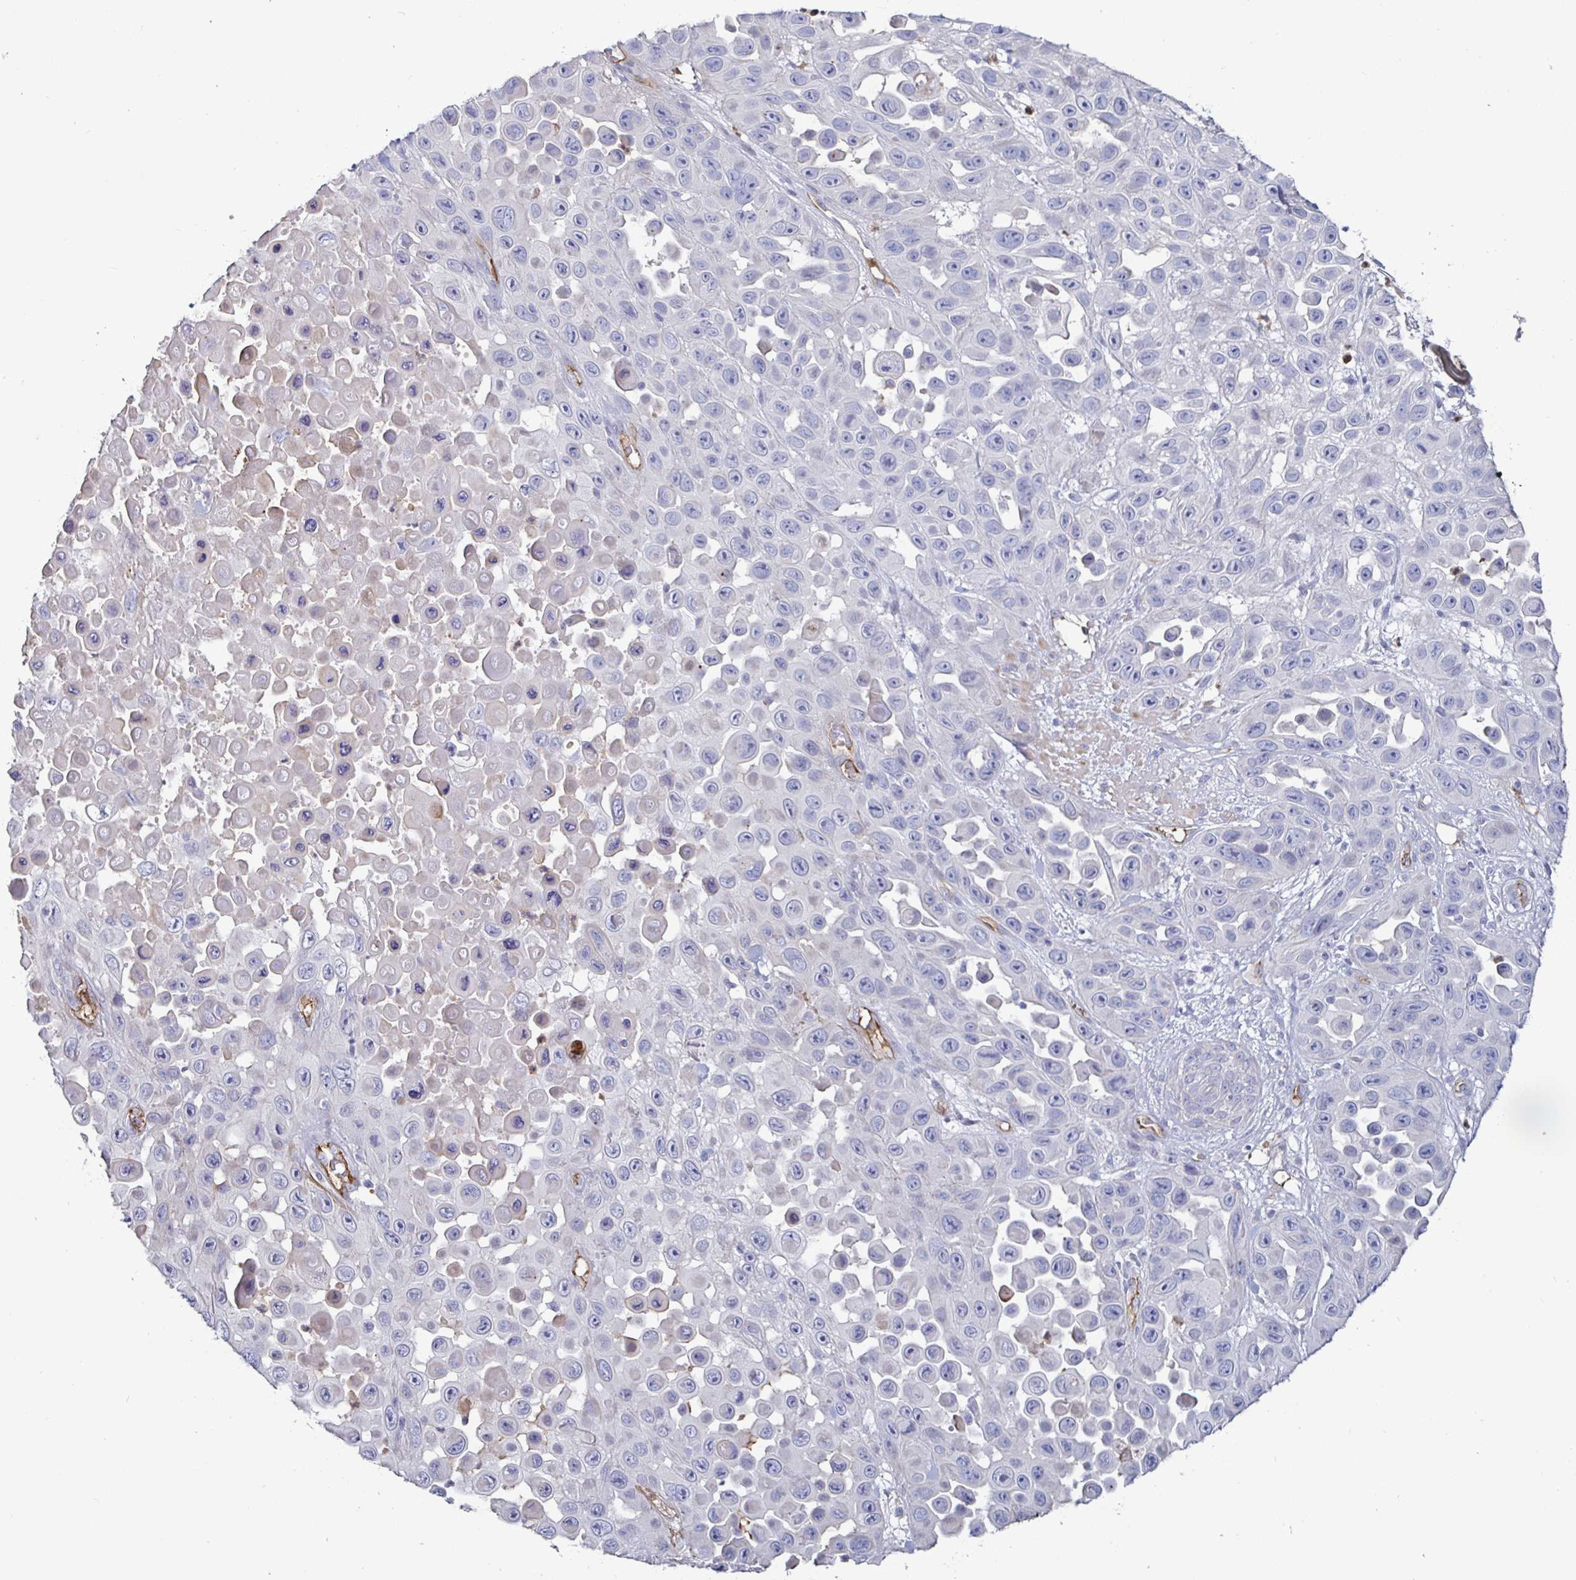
{"staining": {"intensity": "negative", "quantity": "none", "location": "none"}, "tissue": "skin cancer", "cell_type": "Tumor cells", "image_type": "cancer", "snomed": [{"axis": "morphology", "description": "Squamous cell carcinoma, NOS"}, {"axis": "topography", "description": "Skin"}], "caption": "DAB (3,3'-diaminobenzidine) immunohistochemical staining of human skin squamous cell carcinoma displays no significant positivity in tumor cells.", "gene": "ACSBG2", "patient": {"sex": "male", "age": 81}}